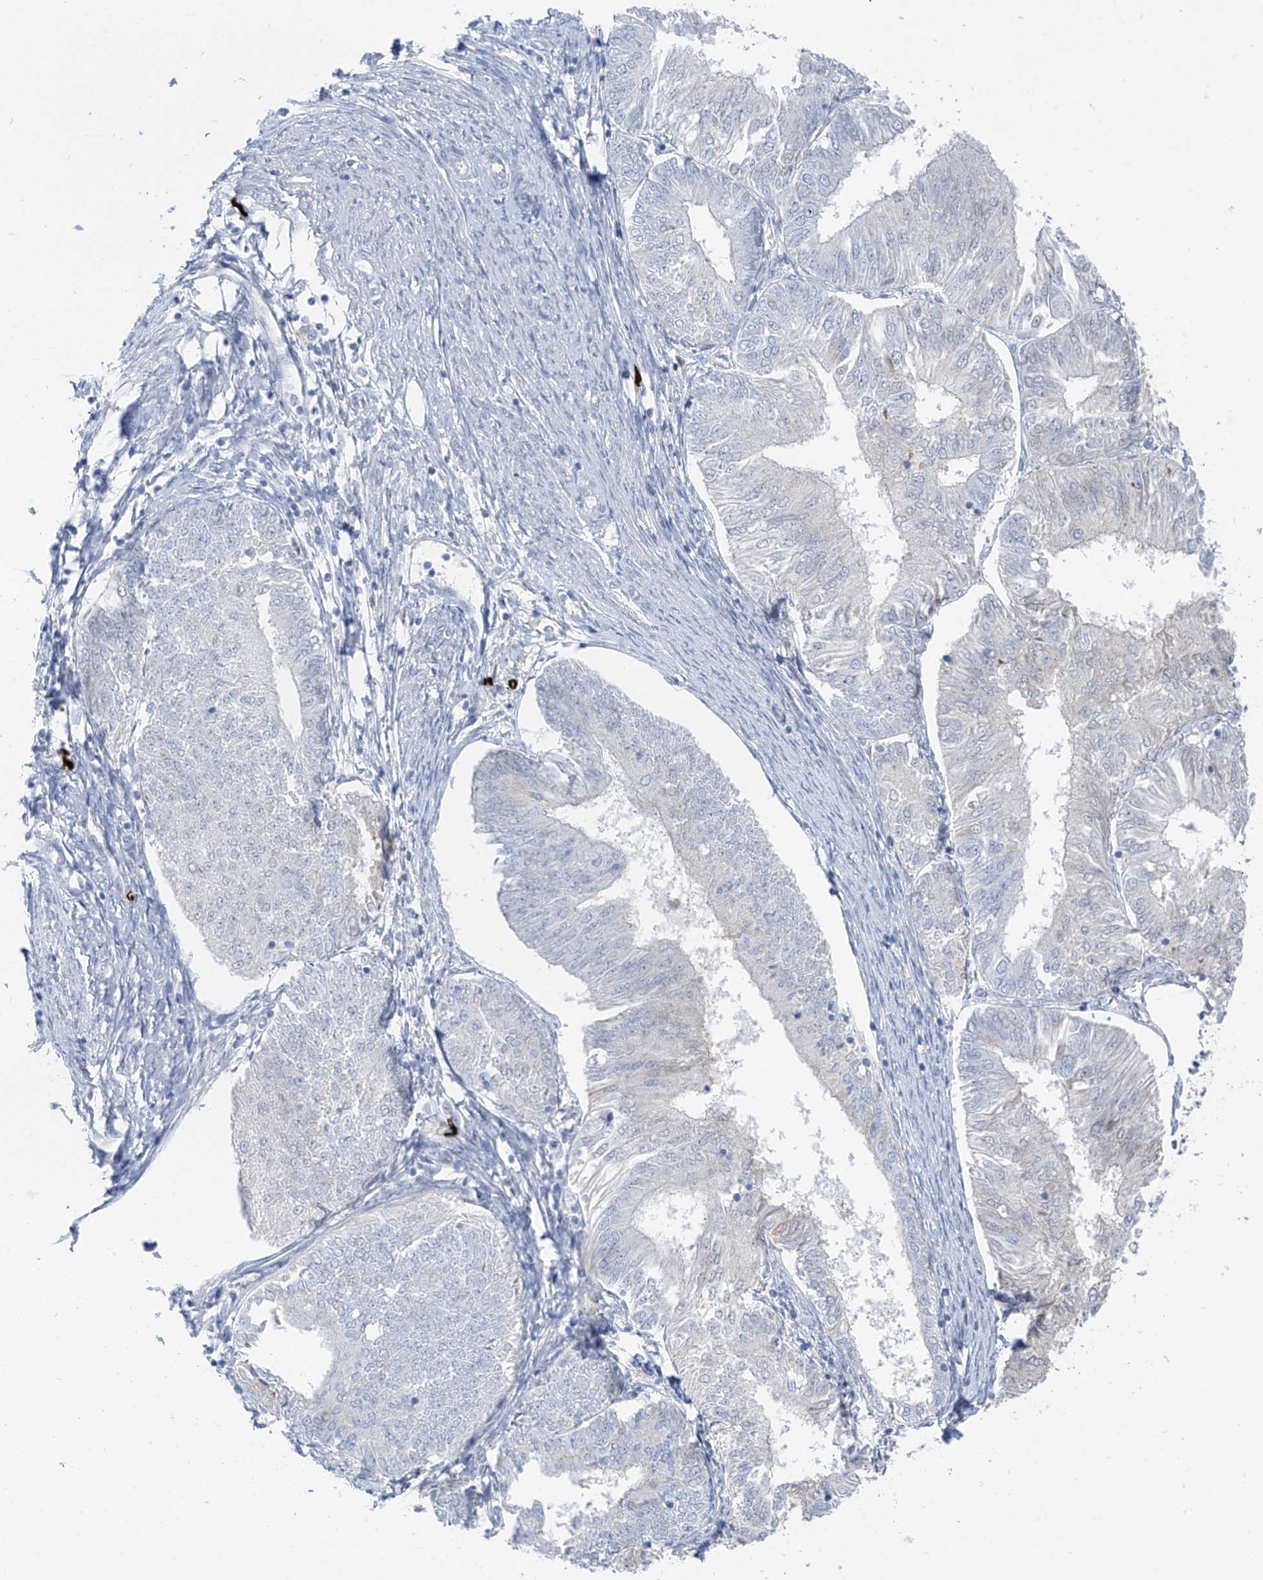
{"staining": {"intensity": "negative", "quantity": "none", "location": "none"}, "tissue": "endometrial cancer", "cell_type": "Tumor cells", "image_type": "cancer", "snomed": [{"axis": "morphology", "description": "Adenocarcinoma, NOS"}, {"axis": "topography", "description": "Endometrium"}], "caption": "Tumor cells show no significant positivity in adenocarcinoma (endometrial). (DAB (3,3'-diaminobenzidine) immunohistochemistry visualized using brightfield microscopy, high magnification).", "gene": "ZNF793", "patient": {"sex": "female", "age": 58}}